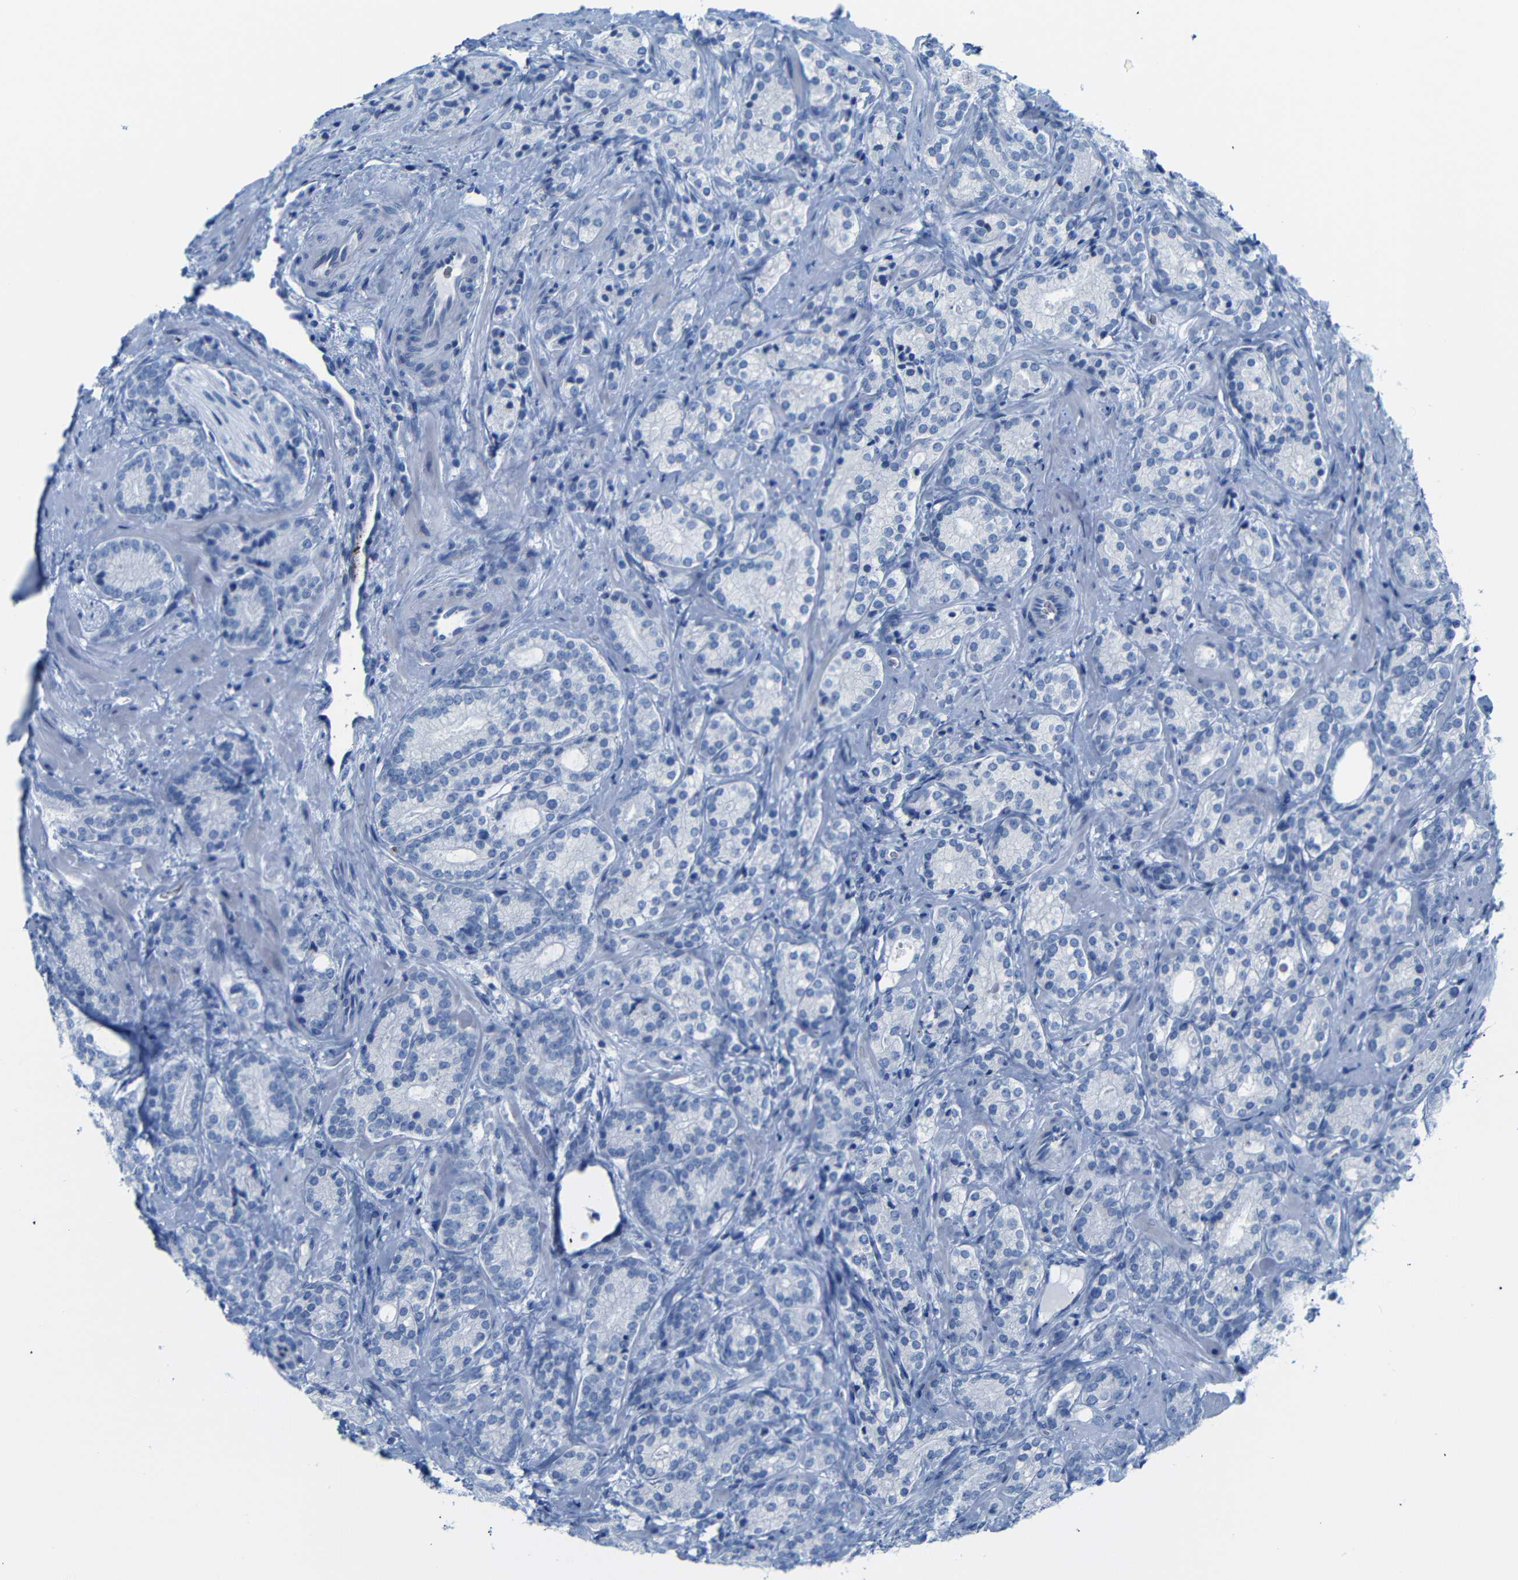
{"staining": {"intensity": "negative", "quantity": "none", "location": "none"}, "tissue": "prostate cancer", "cell_type": "Tumor cells", "image_type": "cancer", "snomed": [{"axis": "morphology", "description": "Adenocarcinoma, High grade"}, {"axis": "topography", "description": "Prostate"}], "caption": "Tumor cells are negative for brown protein staining in prostate adenocarcinoma (high-grade).", "gene": "ERVMER34-1", "patient": {"sex": "male", "age": 61}}